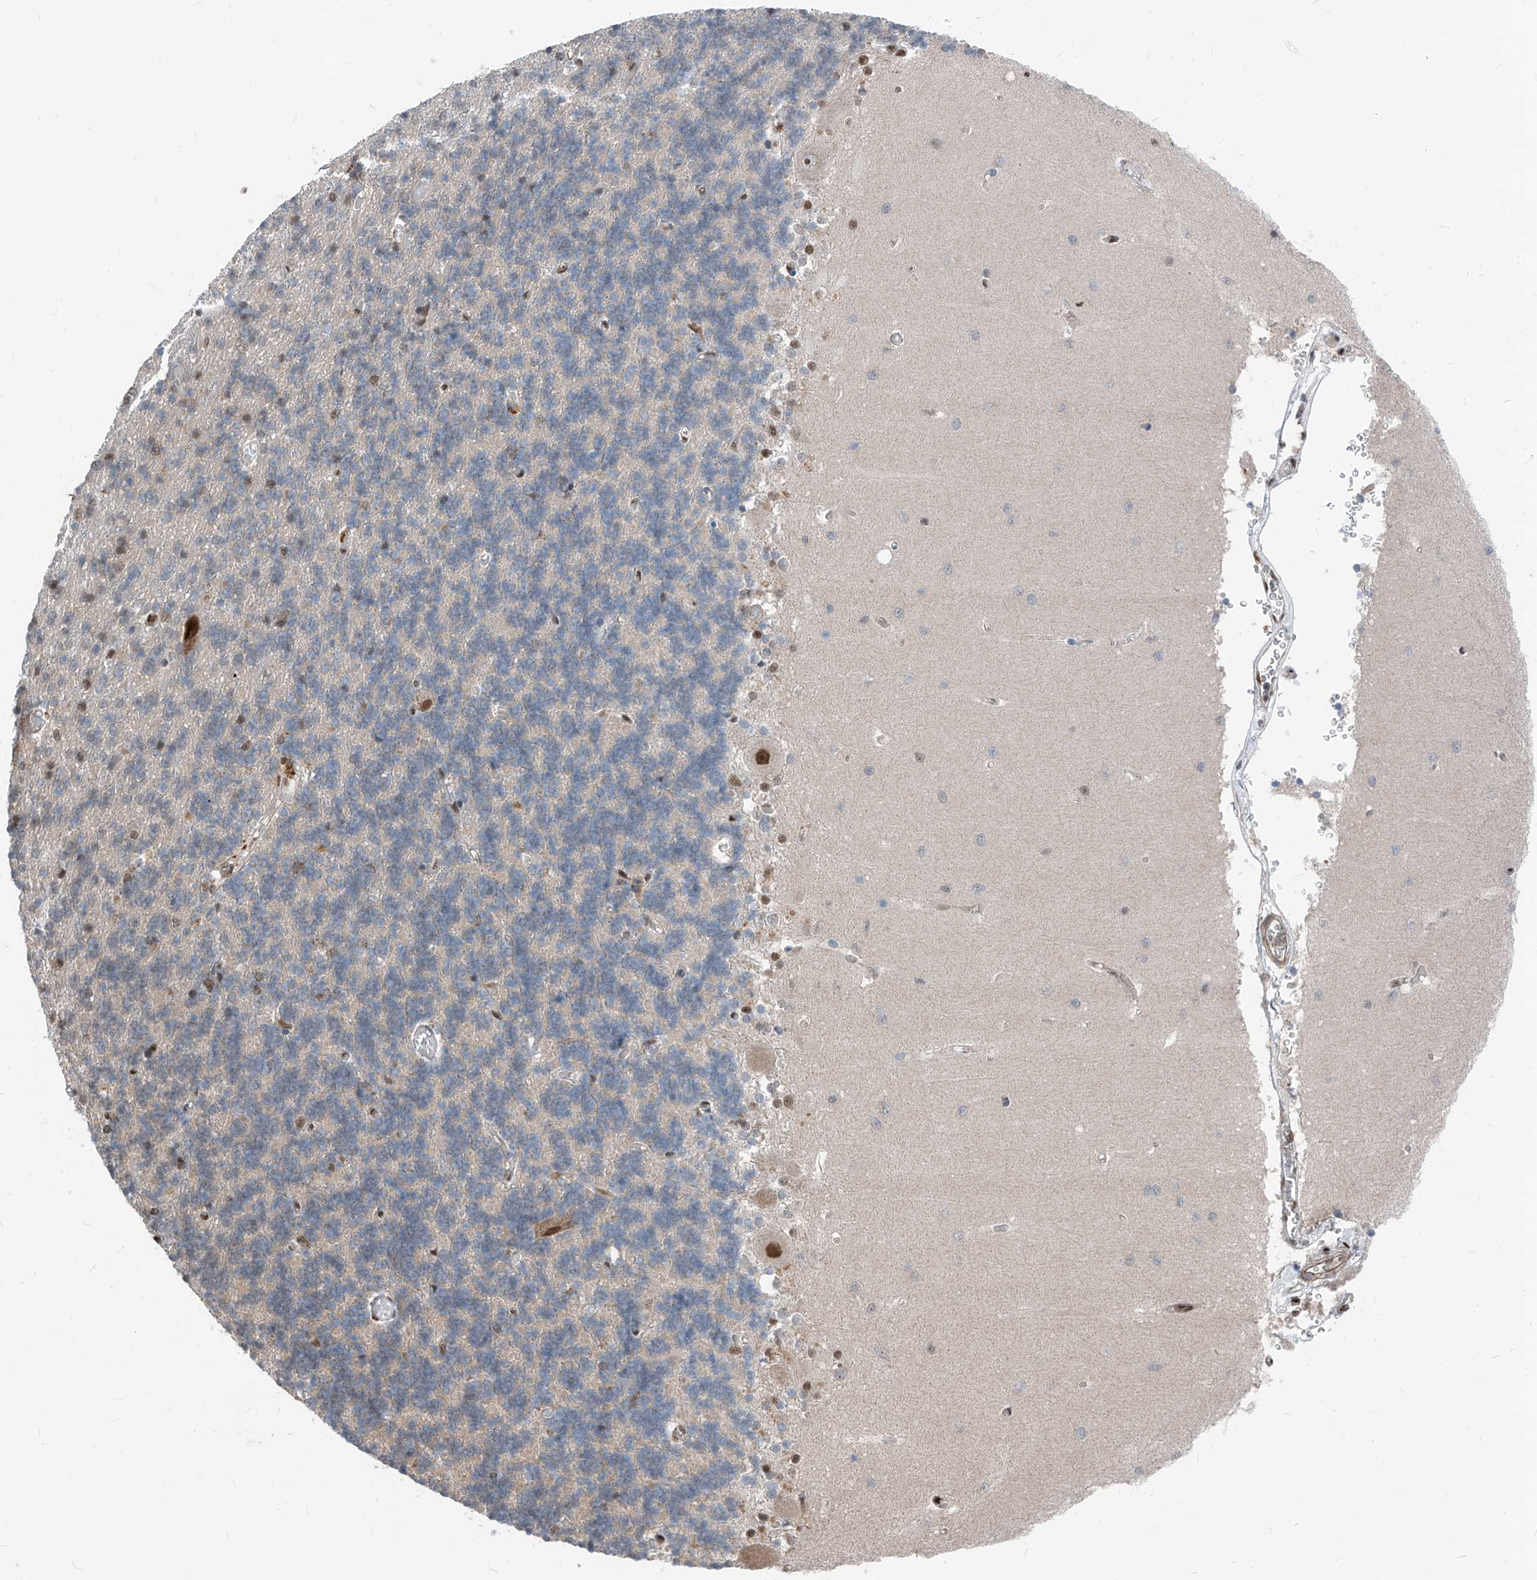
{"staining": {"intensity": "negative", "quantity": "none", "location": "none"}, "tissue": "cerebellum", "cell_type": "Cells in granular layer", "image_type": "normal", "snomed": [{"axis": "morphology", "description": "Normal tissue, NOS"}, {"axis": "topography", "description": "Cerebellum"}], "caption": "This histopathology image is of unremarkable cerebellum stained with immunohistochemistry (IHC) to label a protein in brown with the nuclei are counter-stained blue. There is no positivity in cells in granular layer.", "gene": "RBP7", "patient": {"sex": "male", "age": 37}}